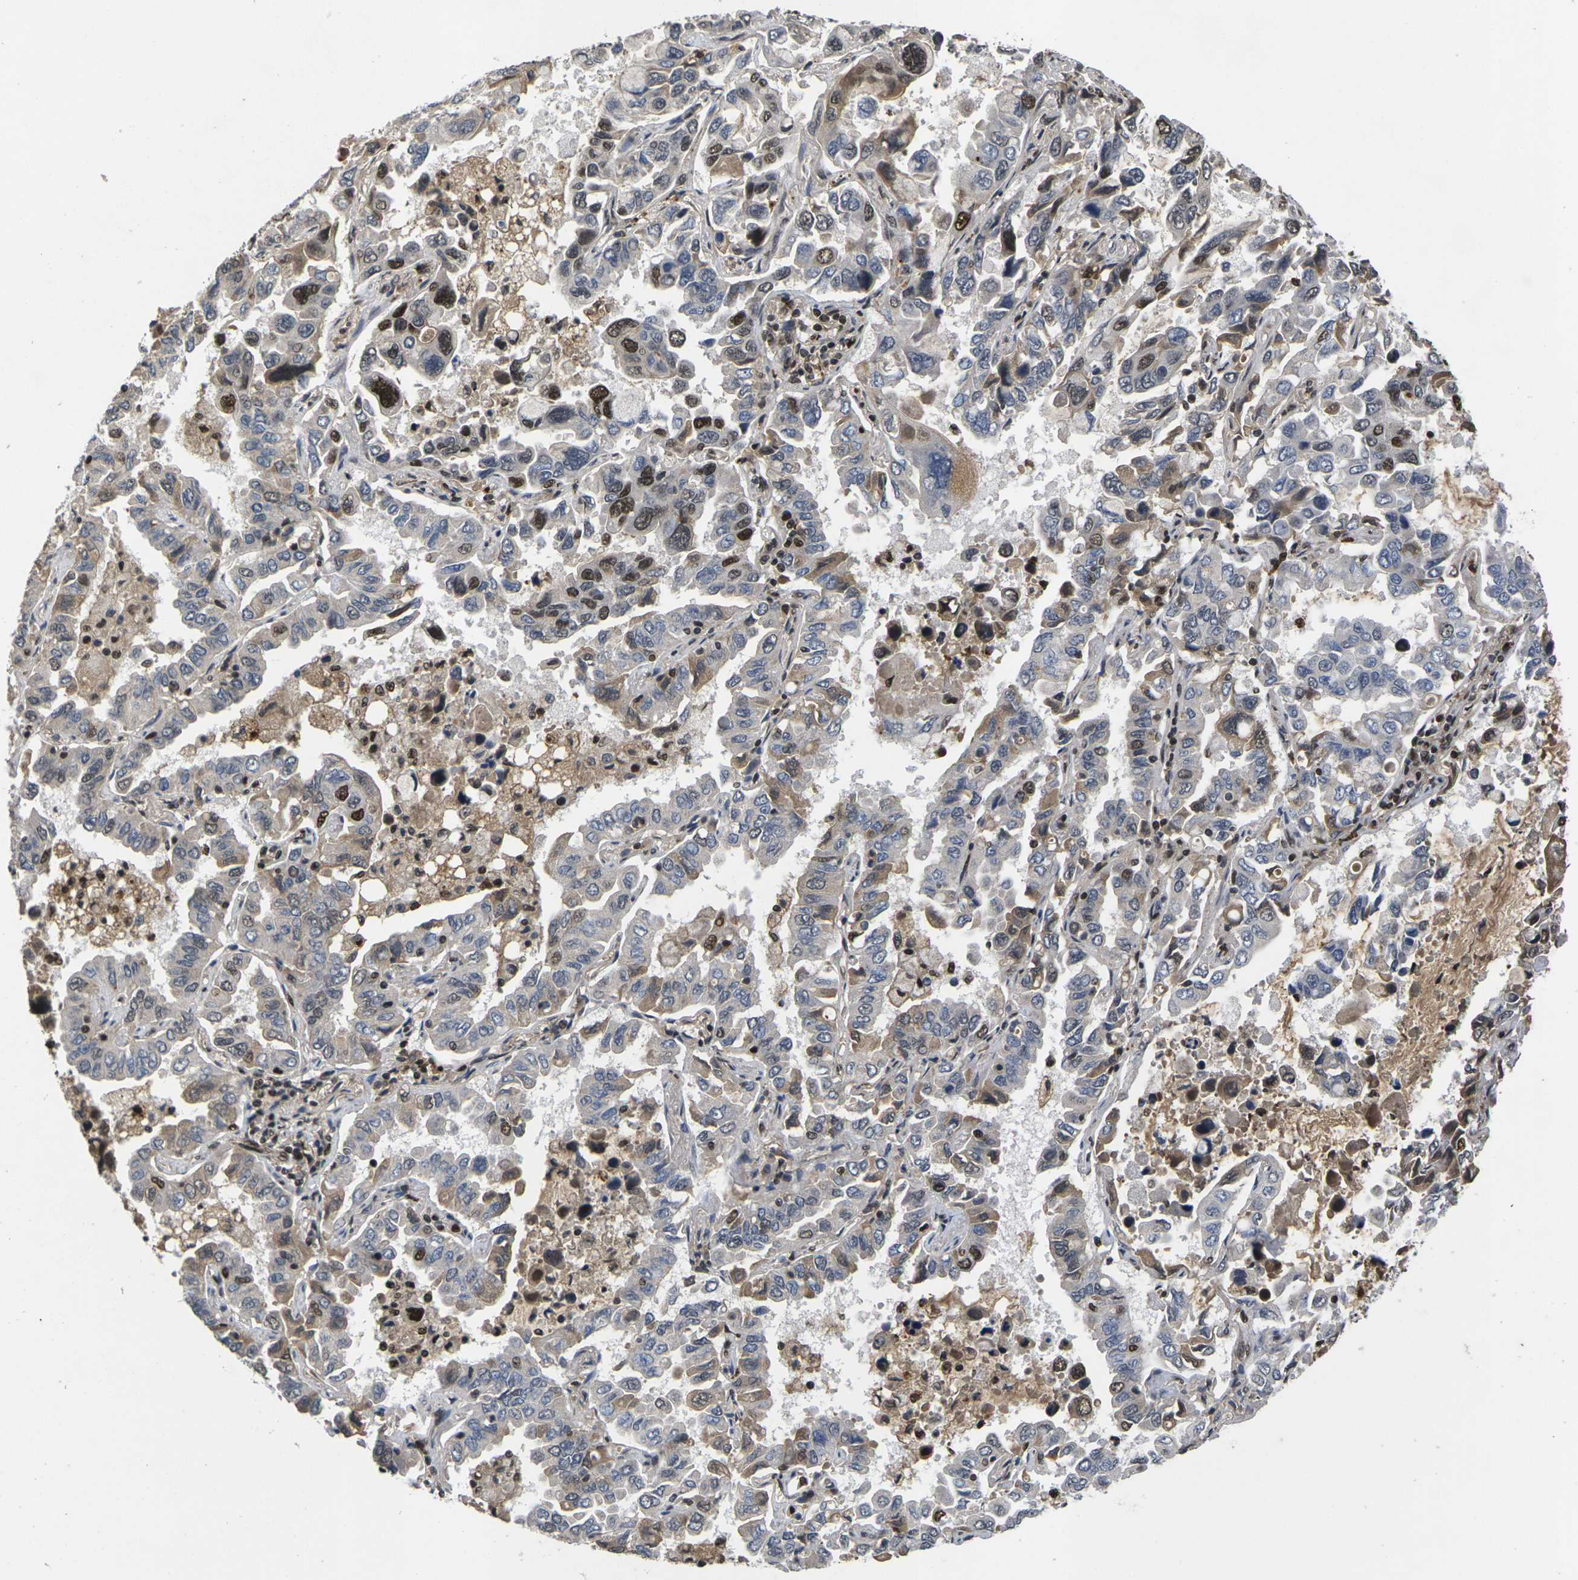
{"staining": {"intensity": "moderate", "quantity": "<25%", "location": "nuclear"}, "tissue": "lung cancer", "cell_type": "Tumor cells", "image_type": "cancer", "snomed": [{"axis": "morphology", "description": "Adenocarcinoma, NOS"}, {"axis": "topography", "description": "Lung"}], "caption": "A low amount of moderate nuclear expression is identified in about <25% of tumor cells in lung cancer (adenocarcinoma) tissue.", "gene": "GTF2E1", "patient": {"sex": "male", "age": 64}}